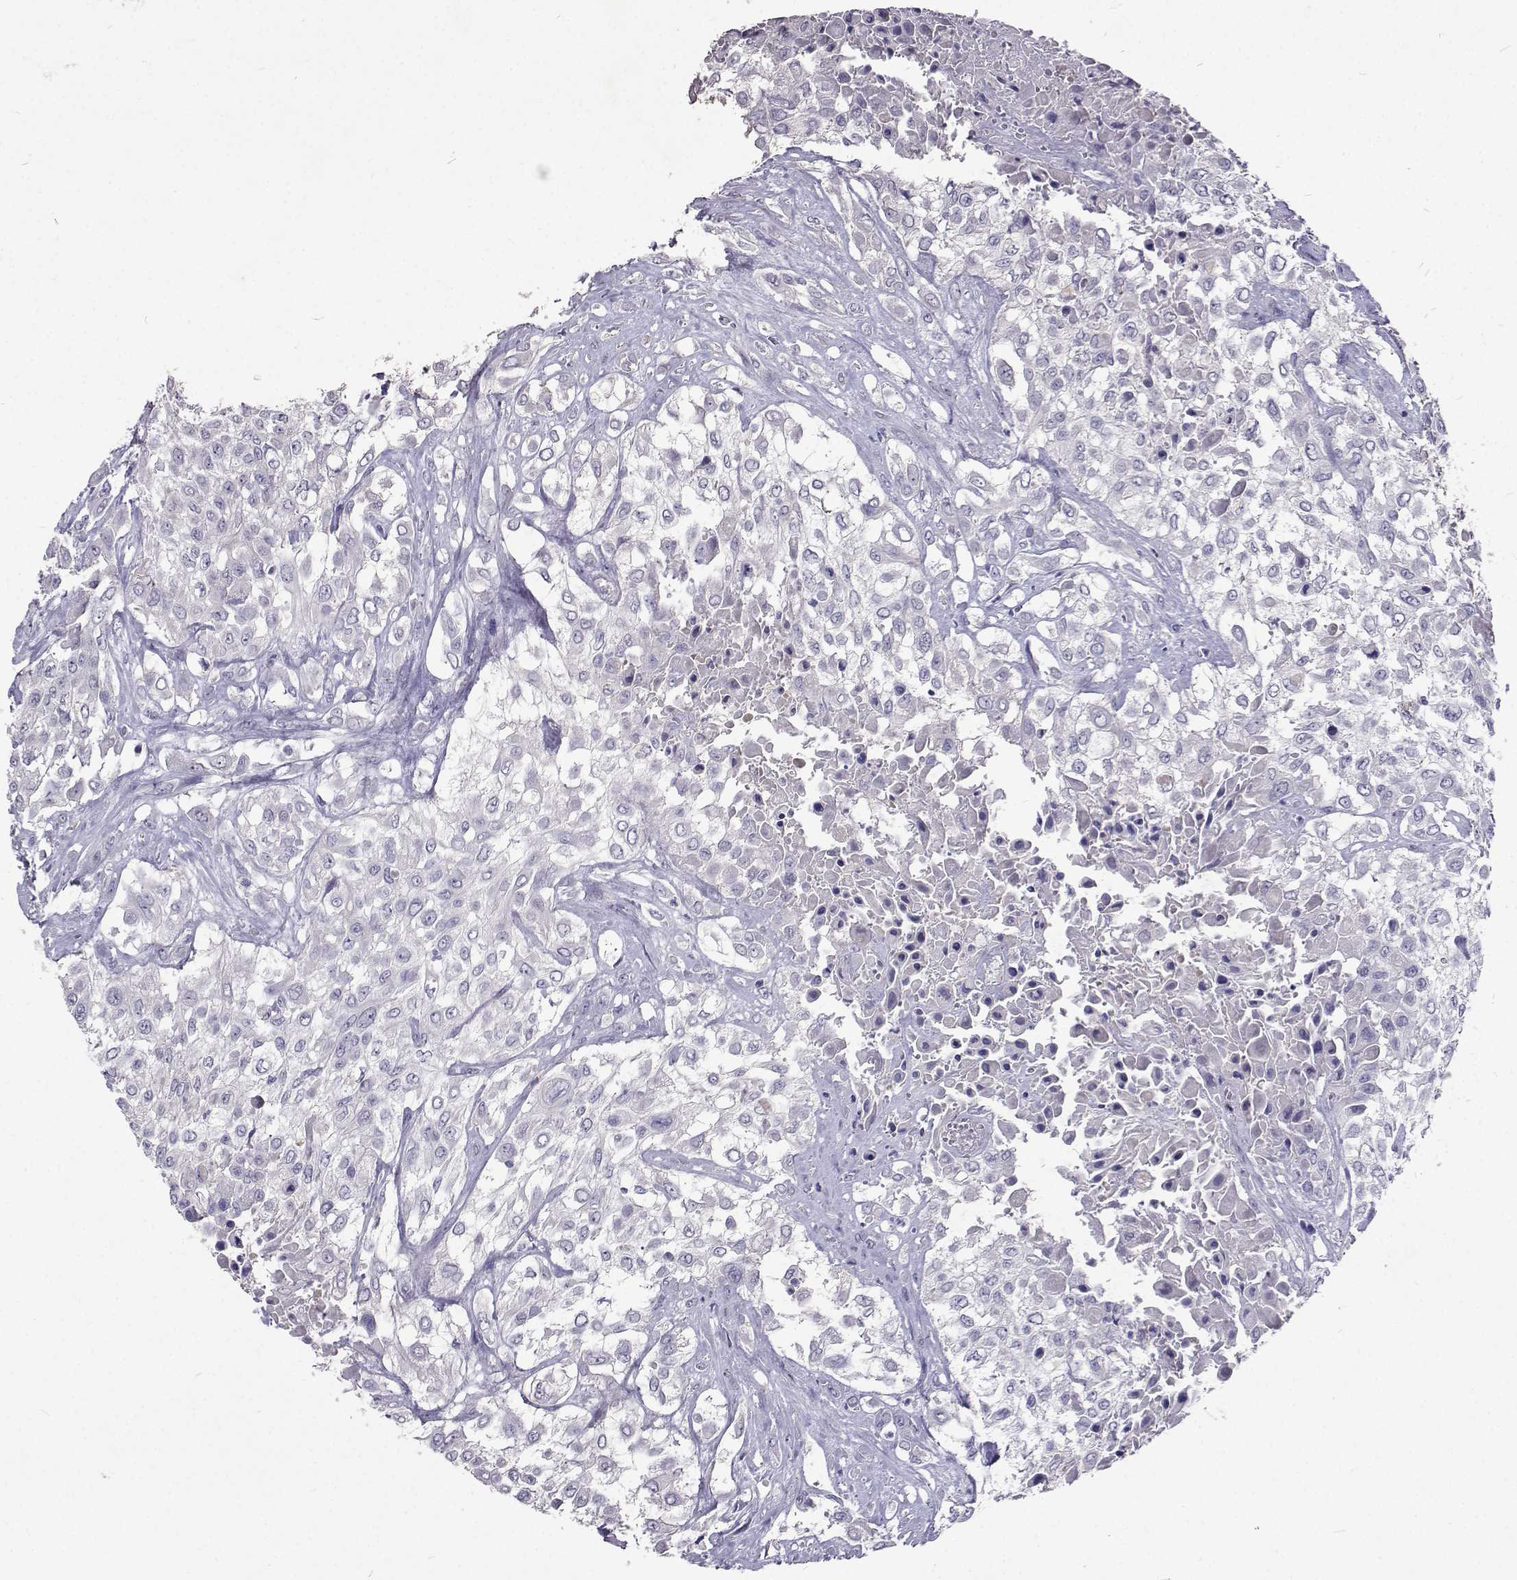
{"staining": {"intensity": "negative", "quantity": "none", "location": "none"}, "tissue": "urothelial cancer", "cell_type": "Tumor cells", "image_type": "cancer", "snomed": [{"axis": "morphology", "description": "Urothelial carcinoma, High grade"}, {"axis": "topography", "description": "Urinary bladder"}], "caption": "High power microscopy histopathology image of an immunohistochemistry (IHC) micrograph of urothelial carcinoma (high-grade), revealing no significant expression in tumor cells.", "gene": "CFAP44", "patient": {"sex": "male", "age": 57}}